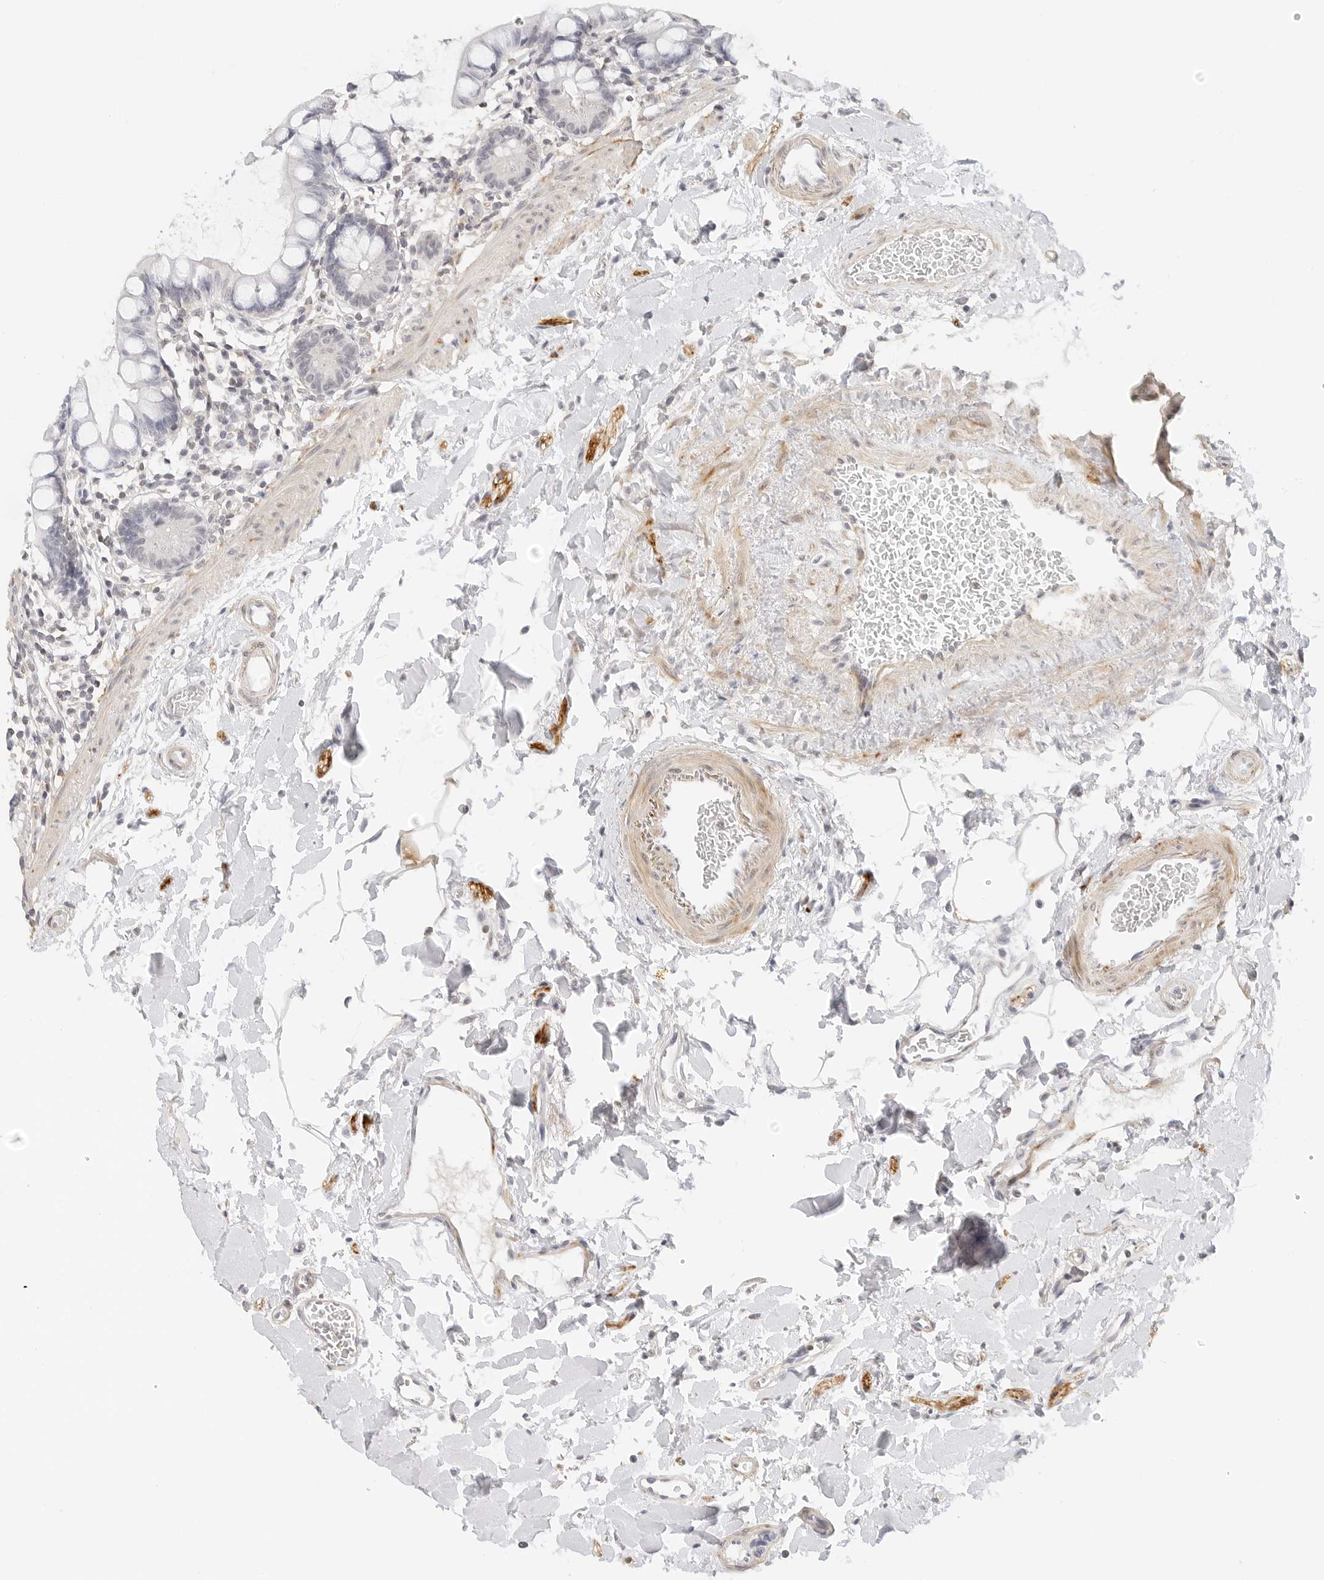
{"staining": {"intensity": "negative", "quantity": "none", "location": "none"}, "tissue": "small intestine", "cell_type": "Glandular cells", "image_type": "normal", "snomed": [{"axis": "morphology", "description": "Normal tissue, NOS"}, {"axis": "topography", "description": "Small intestine"}], "caption": "Immunohistochemistry (IHC) micrograph of normal small intestine: small intestine stained with DAB (3,3'-diaminobenzidine) reveals no significant protein positivity in glandular cells.", "gene": "PCDH19", "patient": {"sex": "female", "age": 84}}